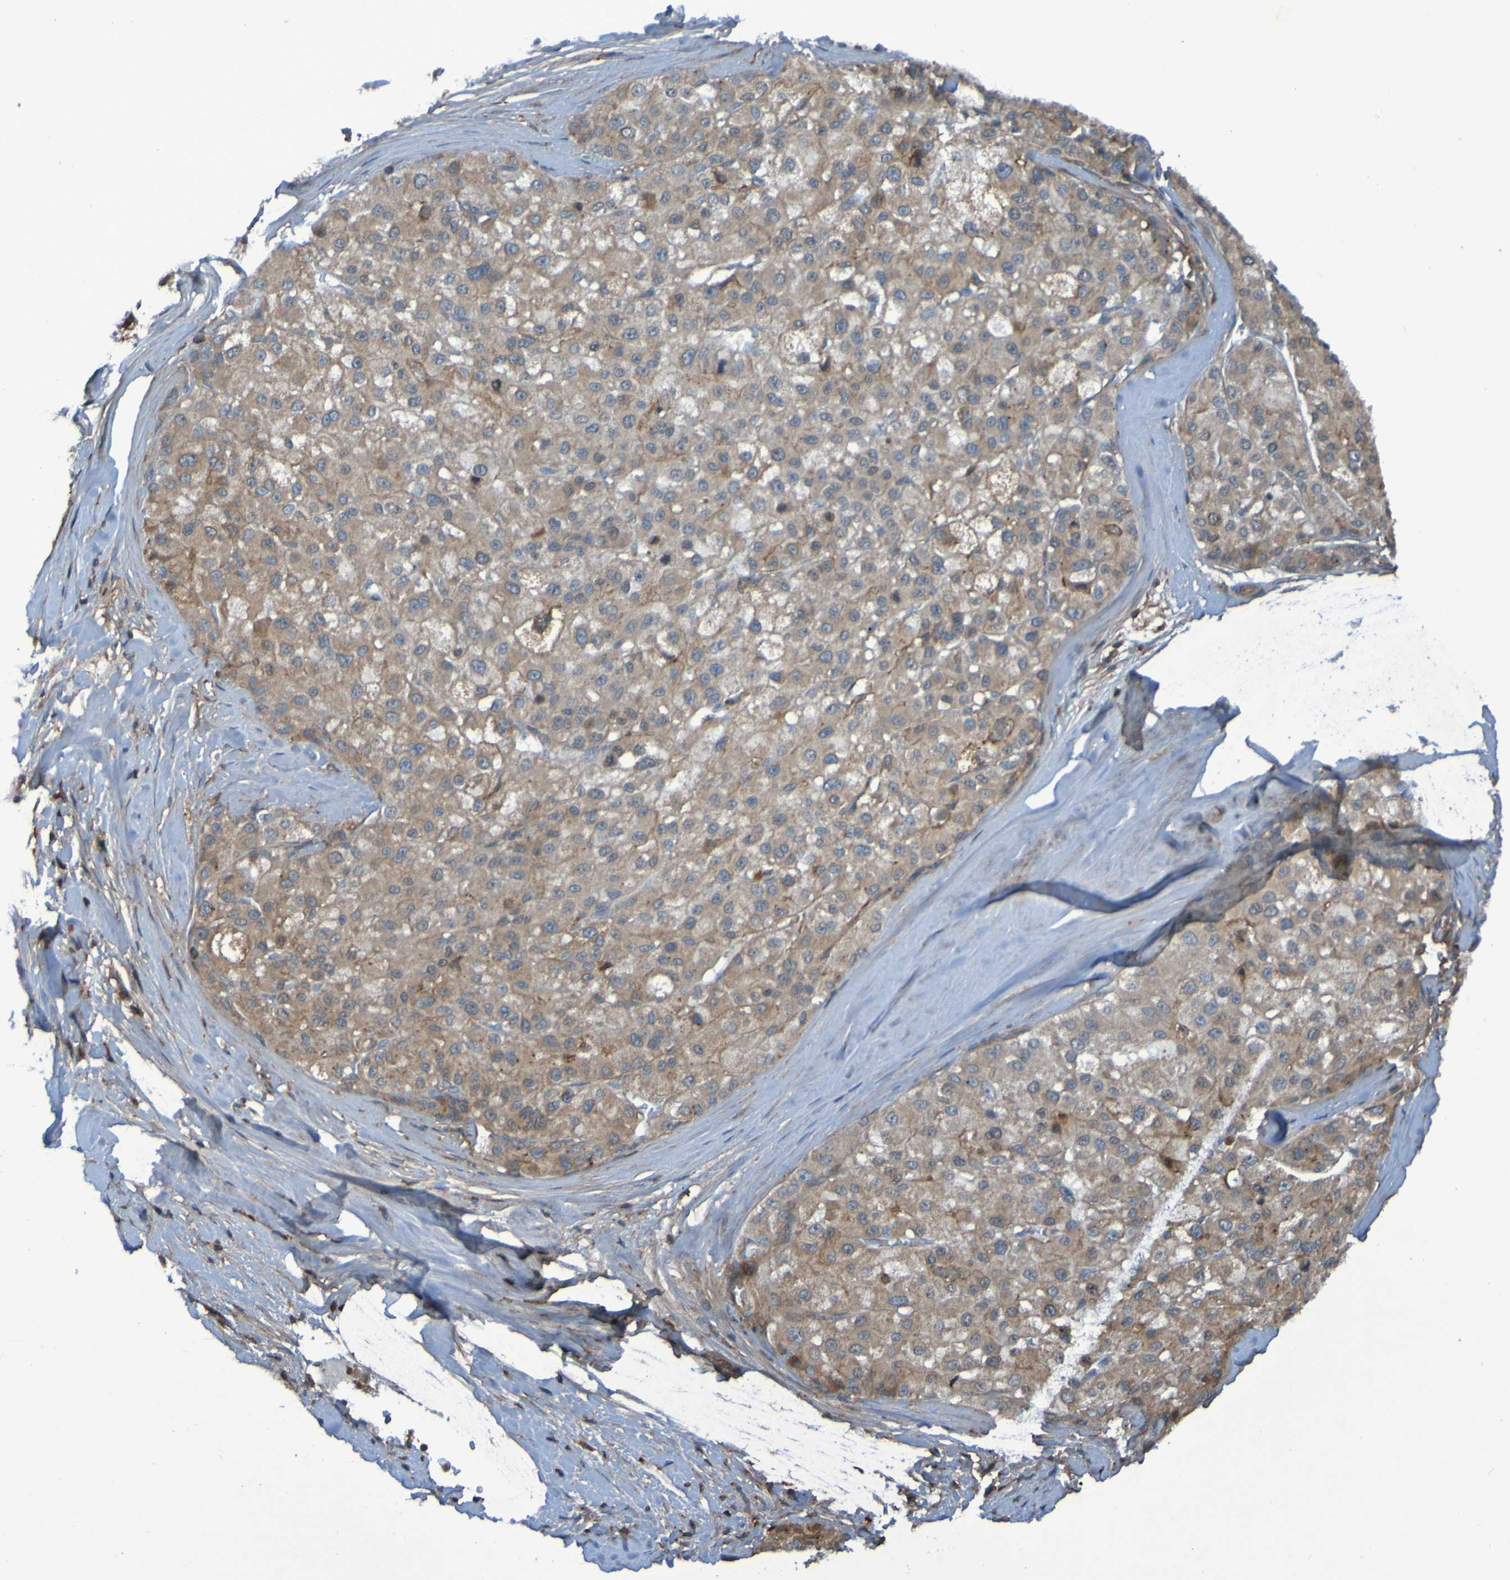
{"staining": {"intensity": "weak", "quantity": ">75%", "location": "cytoplasmic/membranous"}, "tissue": "liver cancer", "cell_type": "Tumor cells", "image_type": "cancer", "snomed": [{"axis": "morphology", "description": "Carcinoma, Hepatocellular, NOS"}, {"axis": "topography", "description": "Liver"}], "caption": "Immunohistochemical staining of liver hepatocellular carcinoma demonstrates low levels of weak cytoplasmic/membranous protein staining in about >75% of tumor cells. The staining is performed using DAB (3,3'-diaminobenzidine) brown chromogen to label protein expression. The nuclei are counter-stained blue using hematoxylin.", "gene": "PDGFB", "patient": {"sex": "male", "age": 80}}